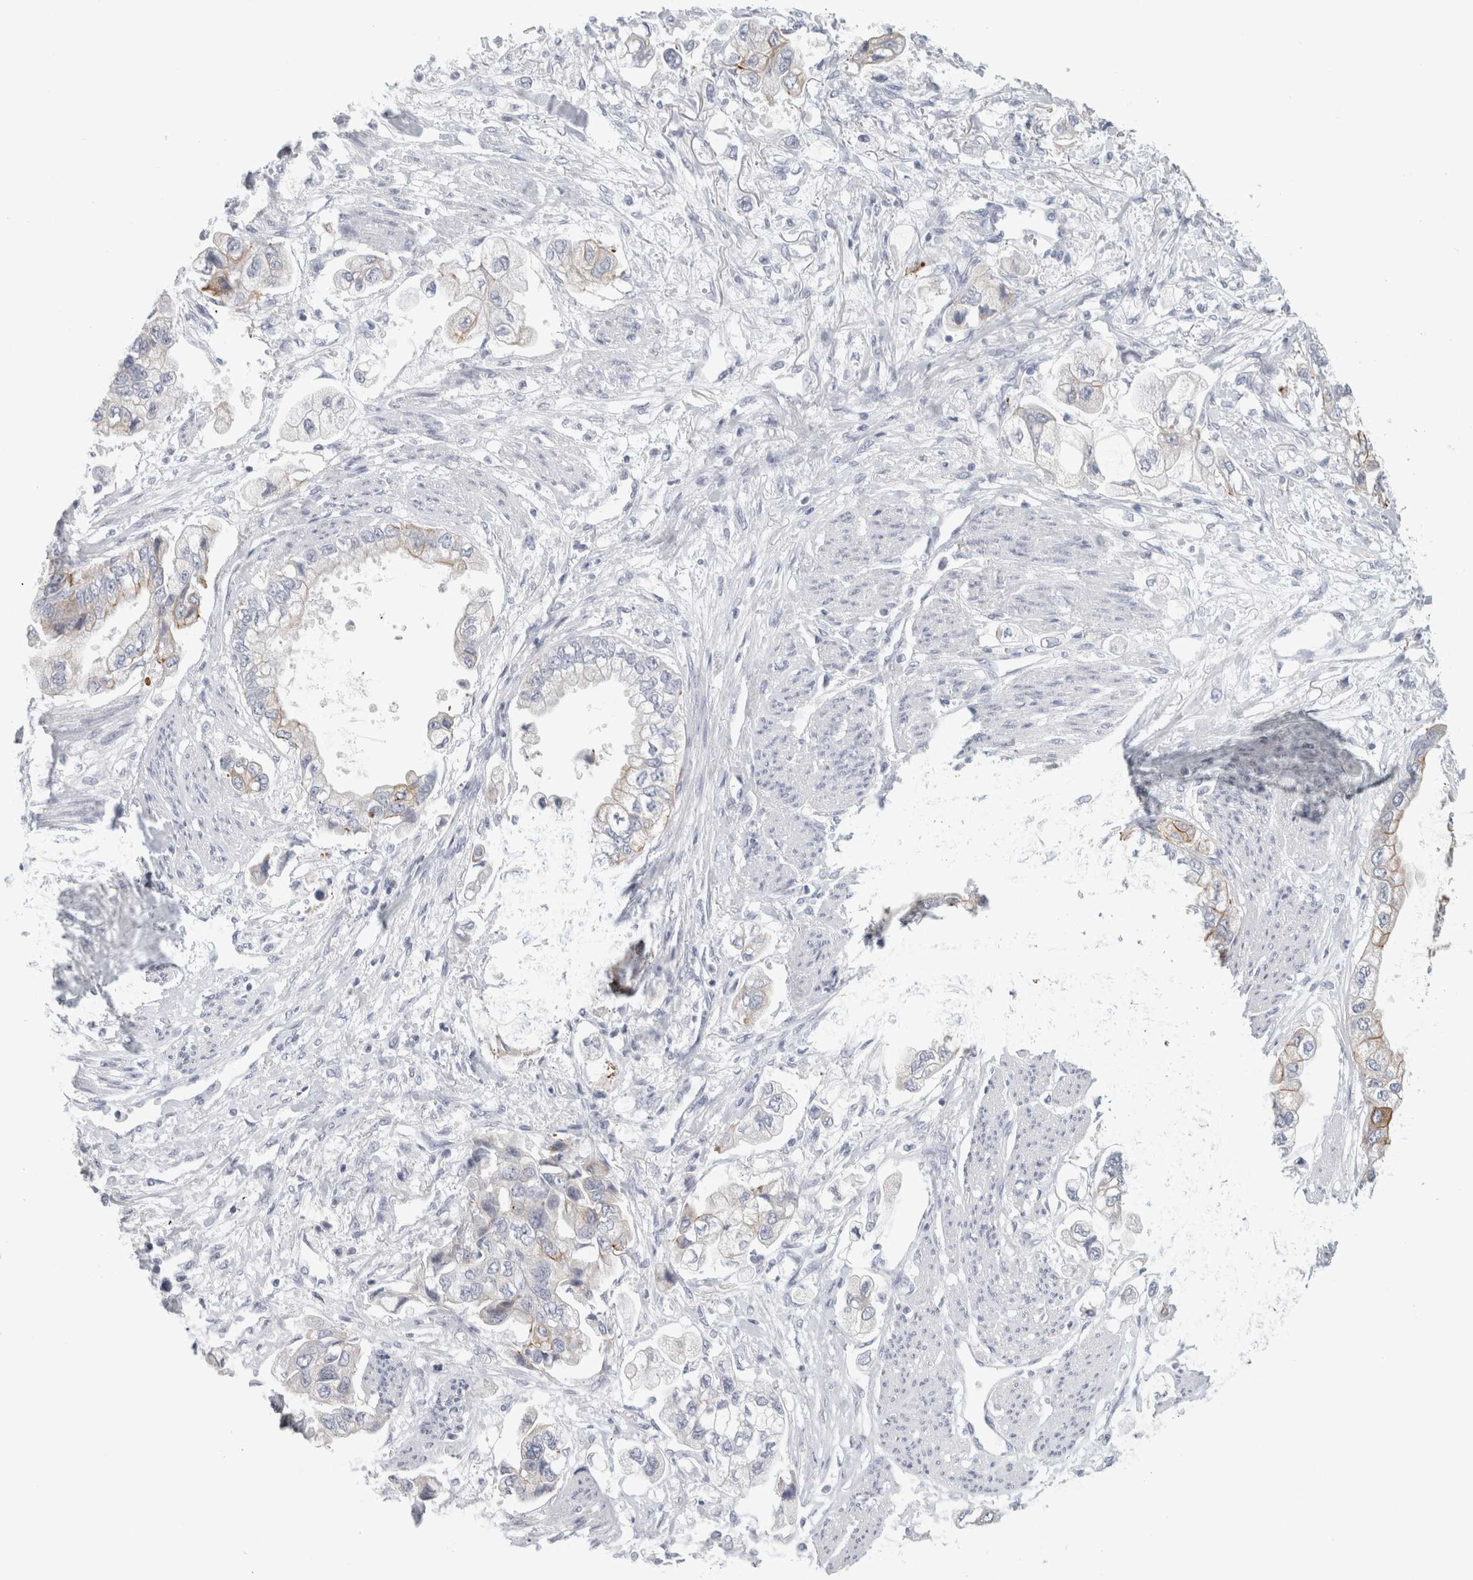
{"staining": {"intensity": "weak", "quantity": "<25%", "location": "cytoplasmic/membranous"}, "tissue": "stomach cancer", "cell_type": "Tumor cells", "image_type": "cancer", "snomed": [{"axis": "morphology", "description": "Adenocarcinoma, NOS"}, {"axis": "topography", "description": "Stomach"}], "caption": "Immunohistochemistry of stomach cancer (adenocarcinoma) demonstrates no positivity in tumor cells.", "gene": "SLC28A3", "patient": {"sex": "male", "age": 62}}